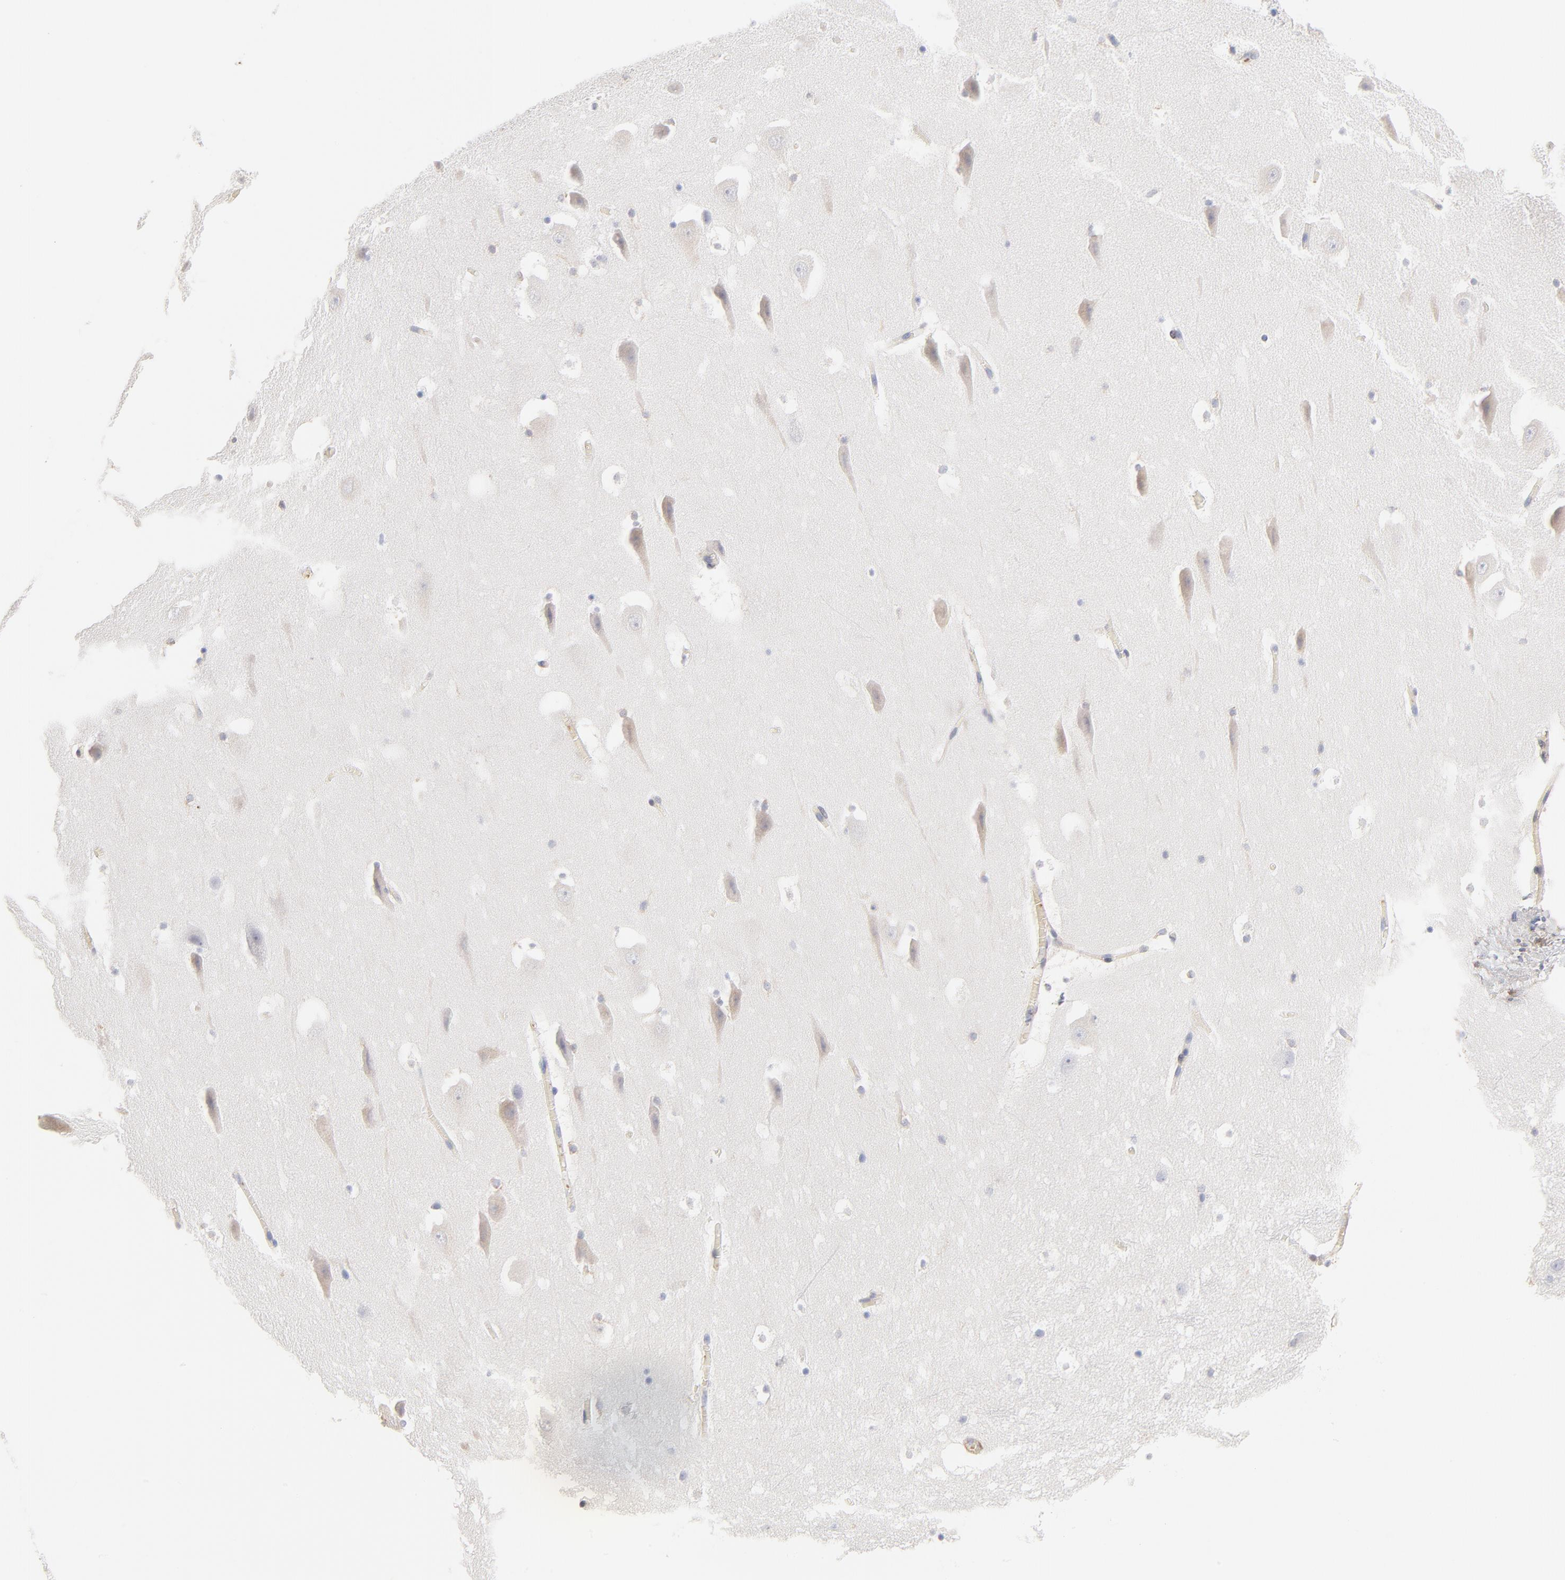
{"staining": {"intensity": "negative", "quantity": "none", "location": "none"}, "tissue": "hippocampus", "cell_type": "Glial cells", "image_type": "normal", "snomed": [{"axis": "morphology", "description": "Normal tissue, NOS"}, {"axis": "topography", "description": "Hippocampus"}], "caption": "DAB immunohistochemical staining of unremarkable human hippocampus demonstrates no significant staining in glial cells. (DAB (3,3'-diaminobenzidine) immunohistochemistry visualized using brightfield microscopy, high magnification).", "gene": "ITGA8", "patient": {"sex": "male", "age": 45}}